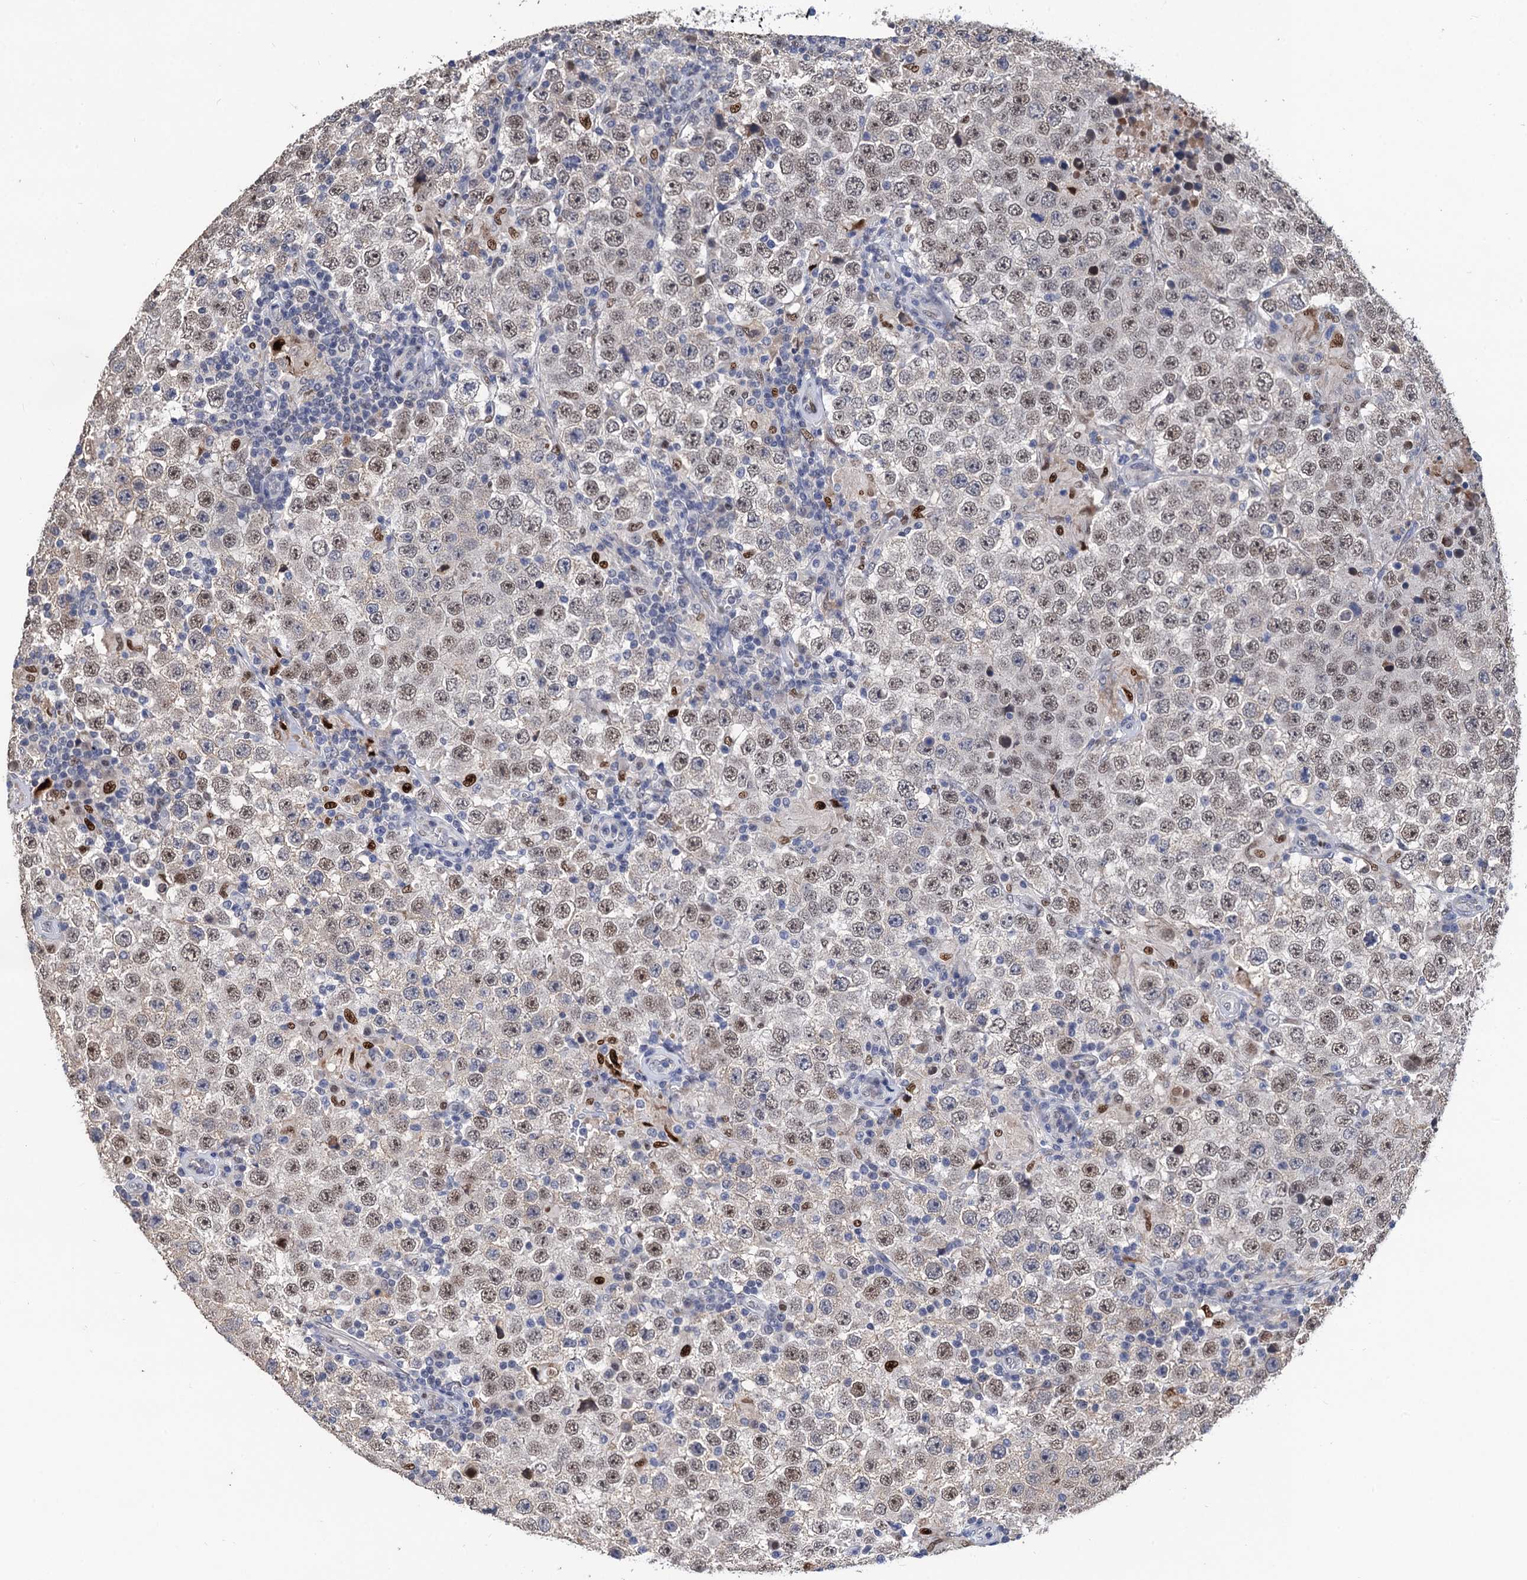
{"staining": {"intensity": "weak", "quantity": ">75%", "location": "nuclear"}, "tissue": "testis cancer", "cell_type": "Tumor cells", "image_type": "cancer", "snomed": [{"axis": "morphology", "description": "Normal tissue, NOS"}, {"axis": "morphology", "description": "Urothelial carcinoma, High grade"}, {"axis": "morphology", "description": "Seminoma, NOS"}, {"axis": "morphology", "description": "Carcinoma, Embryonal, NOS"}, {"axis": "topography", "description": "Urinary bladder"}, {"axis": "topography", "description": "Testis"}], "caption": "Human testis seminoma stained with a brown dye reveals weak nuclear positive staining in approximately >75% of tumor cells.", "gene": "TSEN34", "patient": {"sex": "male", "age": 41}}